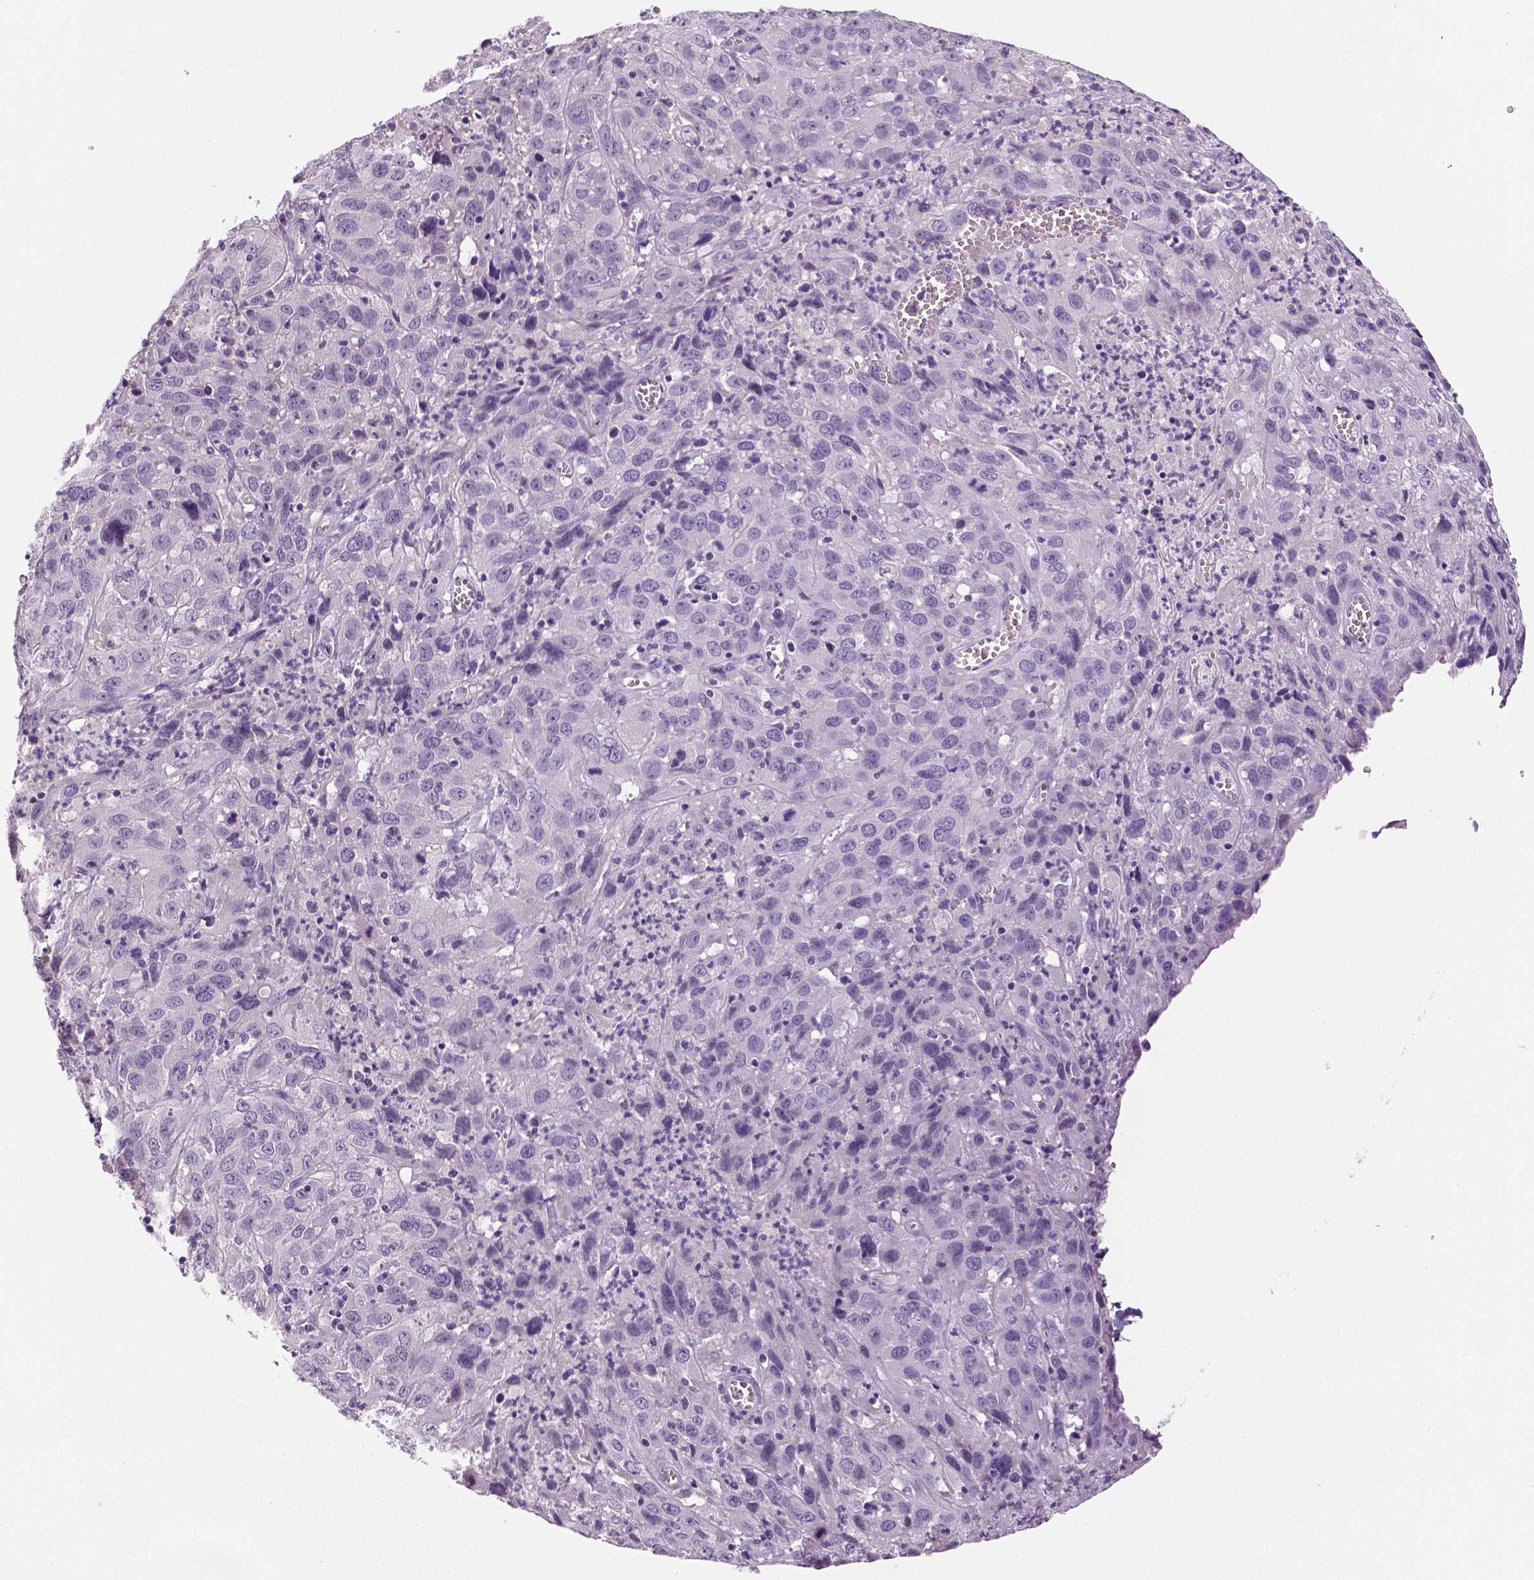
{"staining": {"intensity": "negative", "quantity": "none", "location": "none"}, "tissue": "cervical cancer", "cell_type": "Tumor cells", "image_type": "cancer", "snomed": [{"axis": "morphology", "description": "Squamous cell carcinoma, NOS"}, {"axis": "topography", "description": "Cervix"}], "caption": "High magnification brightfield microscopy of squamous cell carcinoma (cervical) stained with DAB (3,3'-diaminobenzidine) (brown) and counterstained with hematoxylin (blue): tumor cells show no significant staining. Brightfield microscopy of immunohistochemistry stained with DAB (brown) and hematoxylin (blue), captured at high magnification.", "gene": "TSPAN7", "patient": {"sex": "female", "age": 32}}